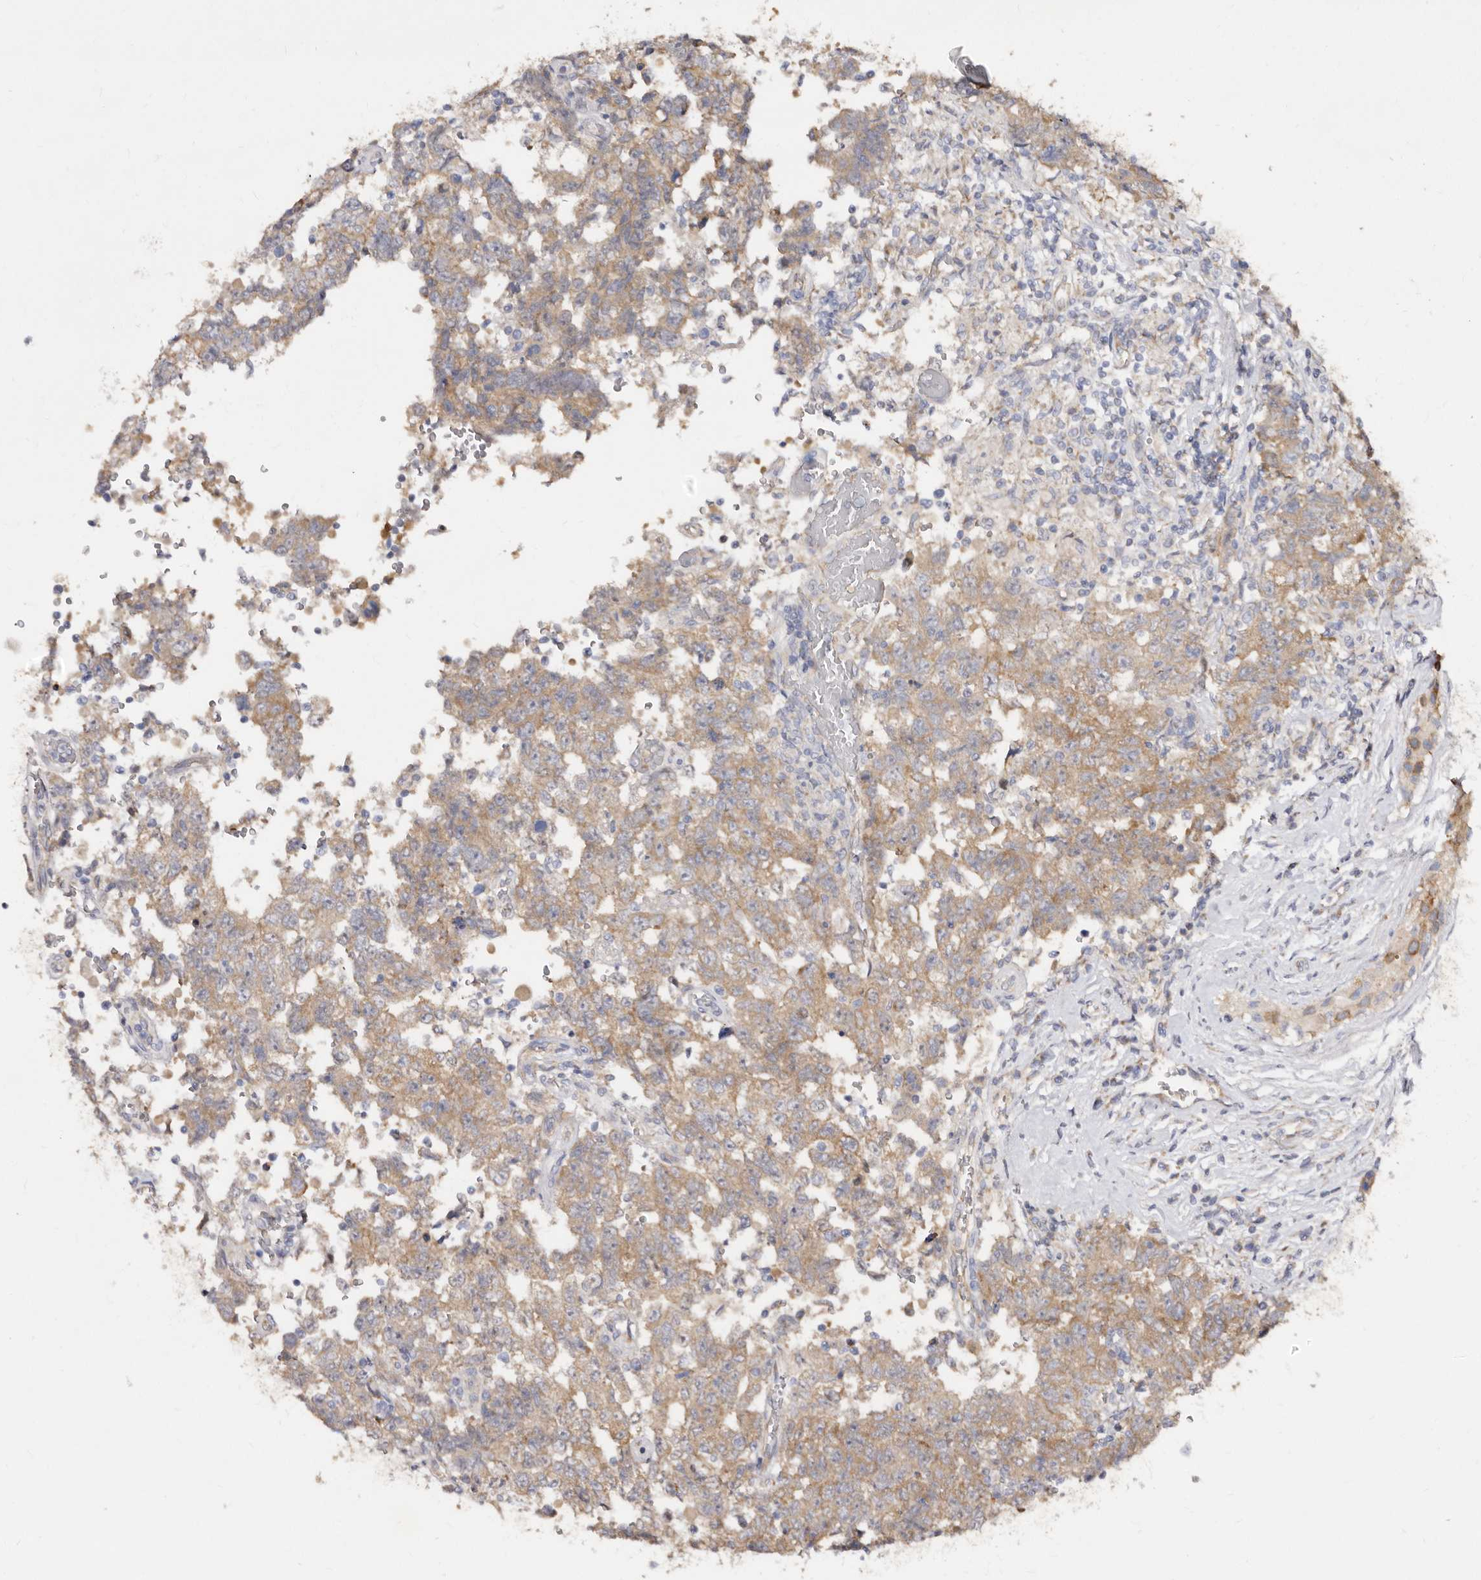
{"staining": {"intensity": "moderate", "quantity": ">75%", "location": "cytoplasmic/membranous"}, "tissue": "testis cancer", "cell_type": "Tumor cells", "image_type": "cancer", "snomed": [{"axis": "morphology", "description": "Carcinoma, Embryonal, NOS"}, {"axis": "topography", "description": "Testis"}], "caption": "Immunohistochemical staining of embryonal carcinoma (testis) displays moderate cytoplasmic/membranous protein staining in approximately >75% of tumor cells. The staining was performed using DAB to visualize the protein expression in brown, while the nuclei were stained in blue with hematoxylin (Magnification: 20x).", "gene": "BAIAP2L1", "patient": {"sex": "male", "age": 26}}